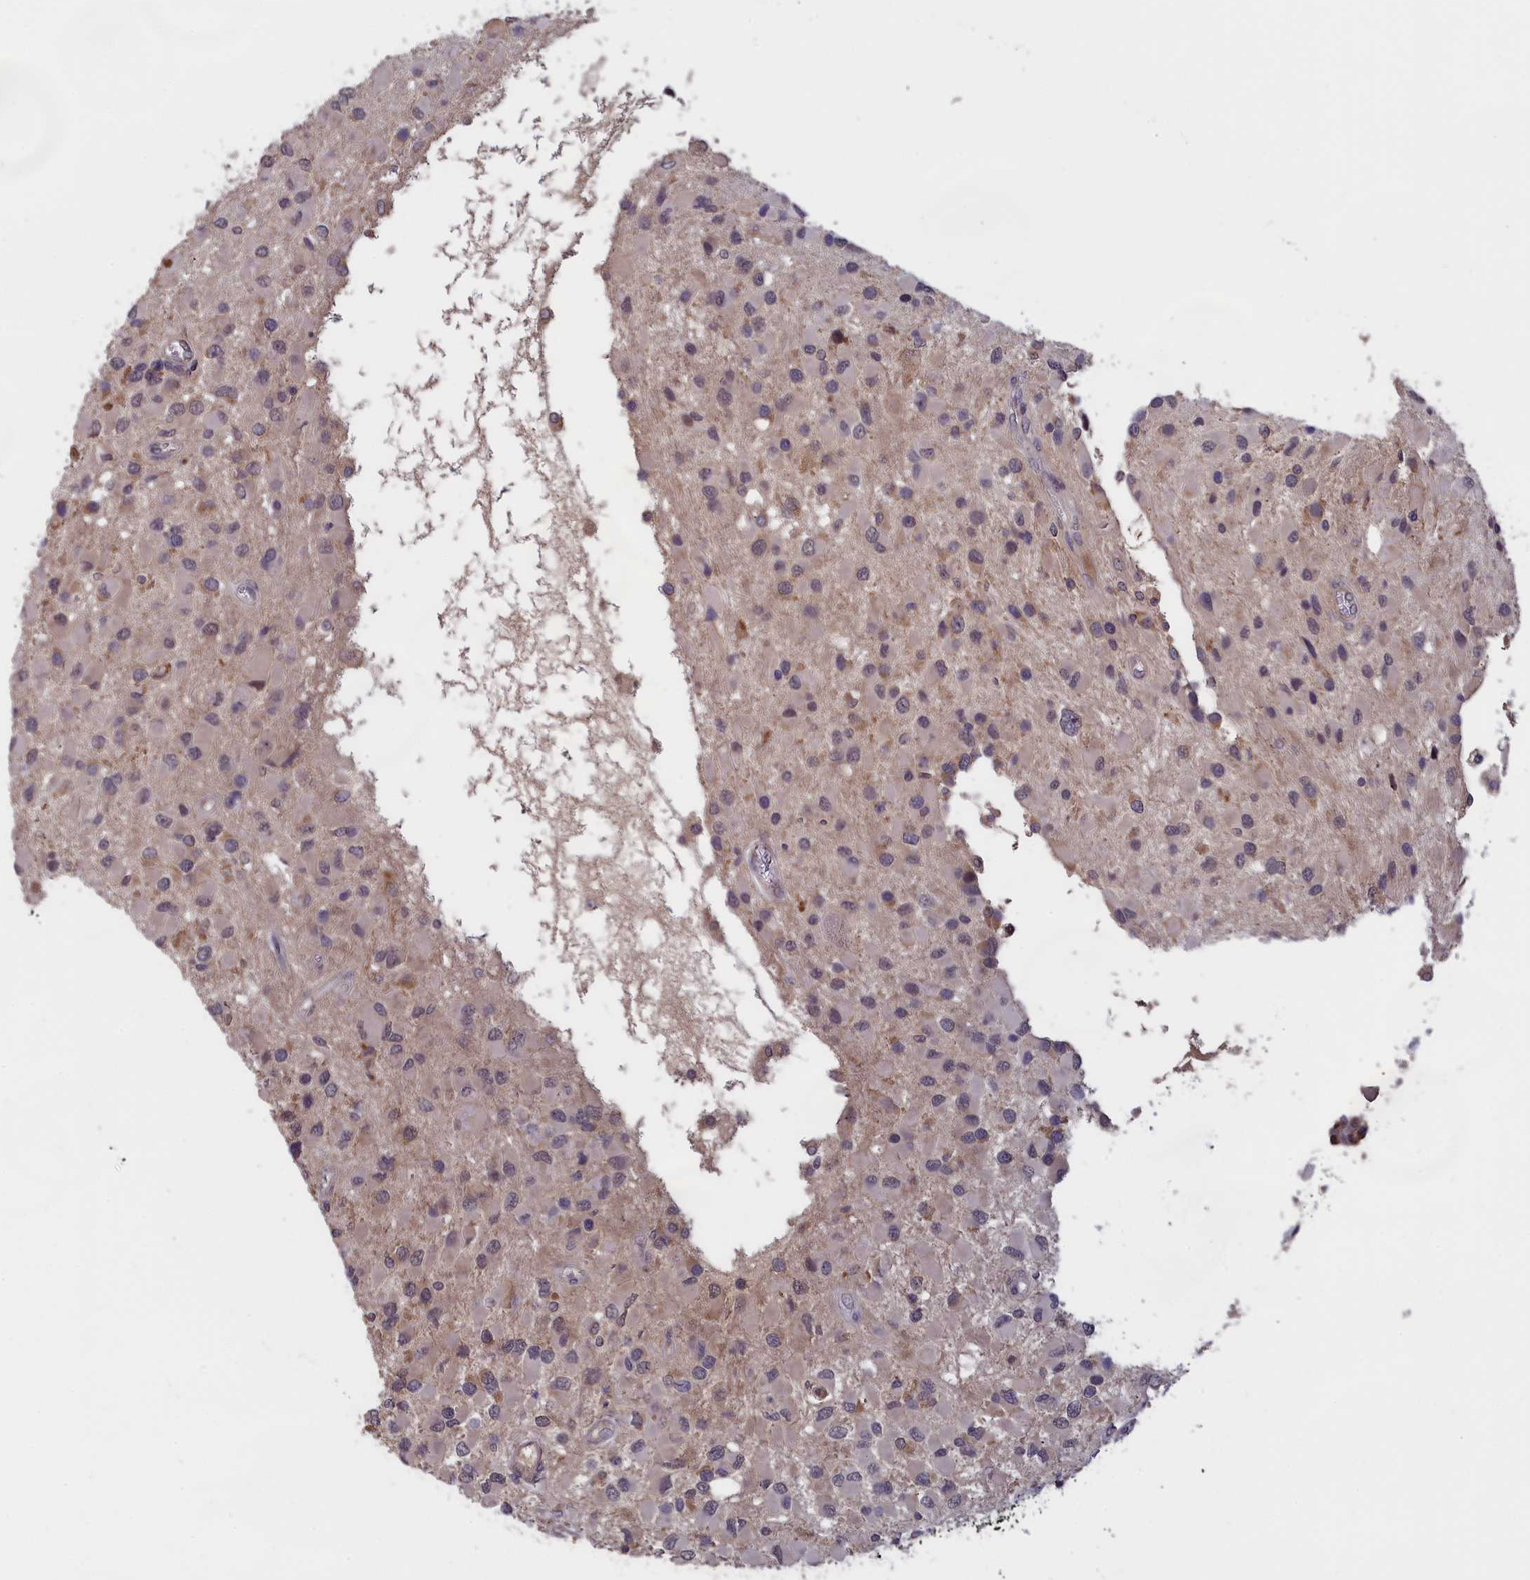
{"staining": {"intensity": "negative", "quantity": "none", "location": "none"}, "tissue": "glioma", "cell_type": "Tumor cells", "image_type": "cancer", "snomed": [{"axis": "morphology", "description": "Glioma, malignant, High grade"}, {"axis": "topography", "description": "Brain"}], "caption": "There is no significant expression in tumor cells of glioma.", "gene": "EPB41L4B", "patient": {"sex": "male", "age": 53}}